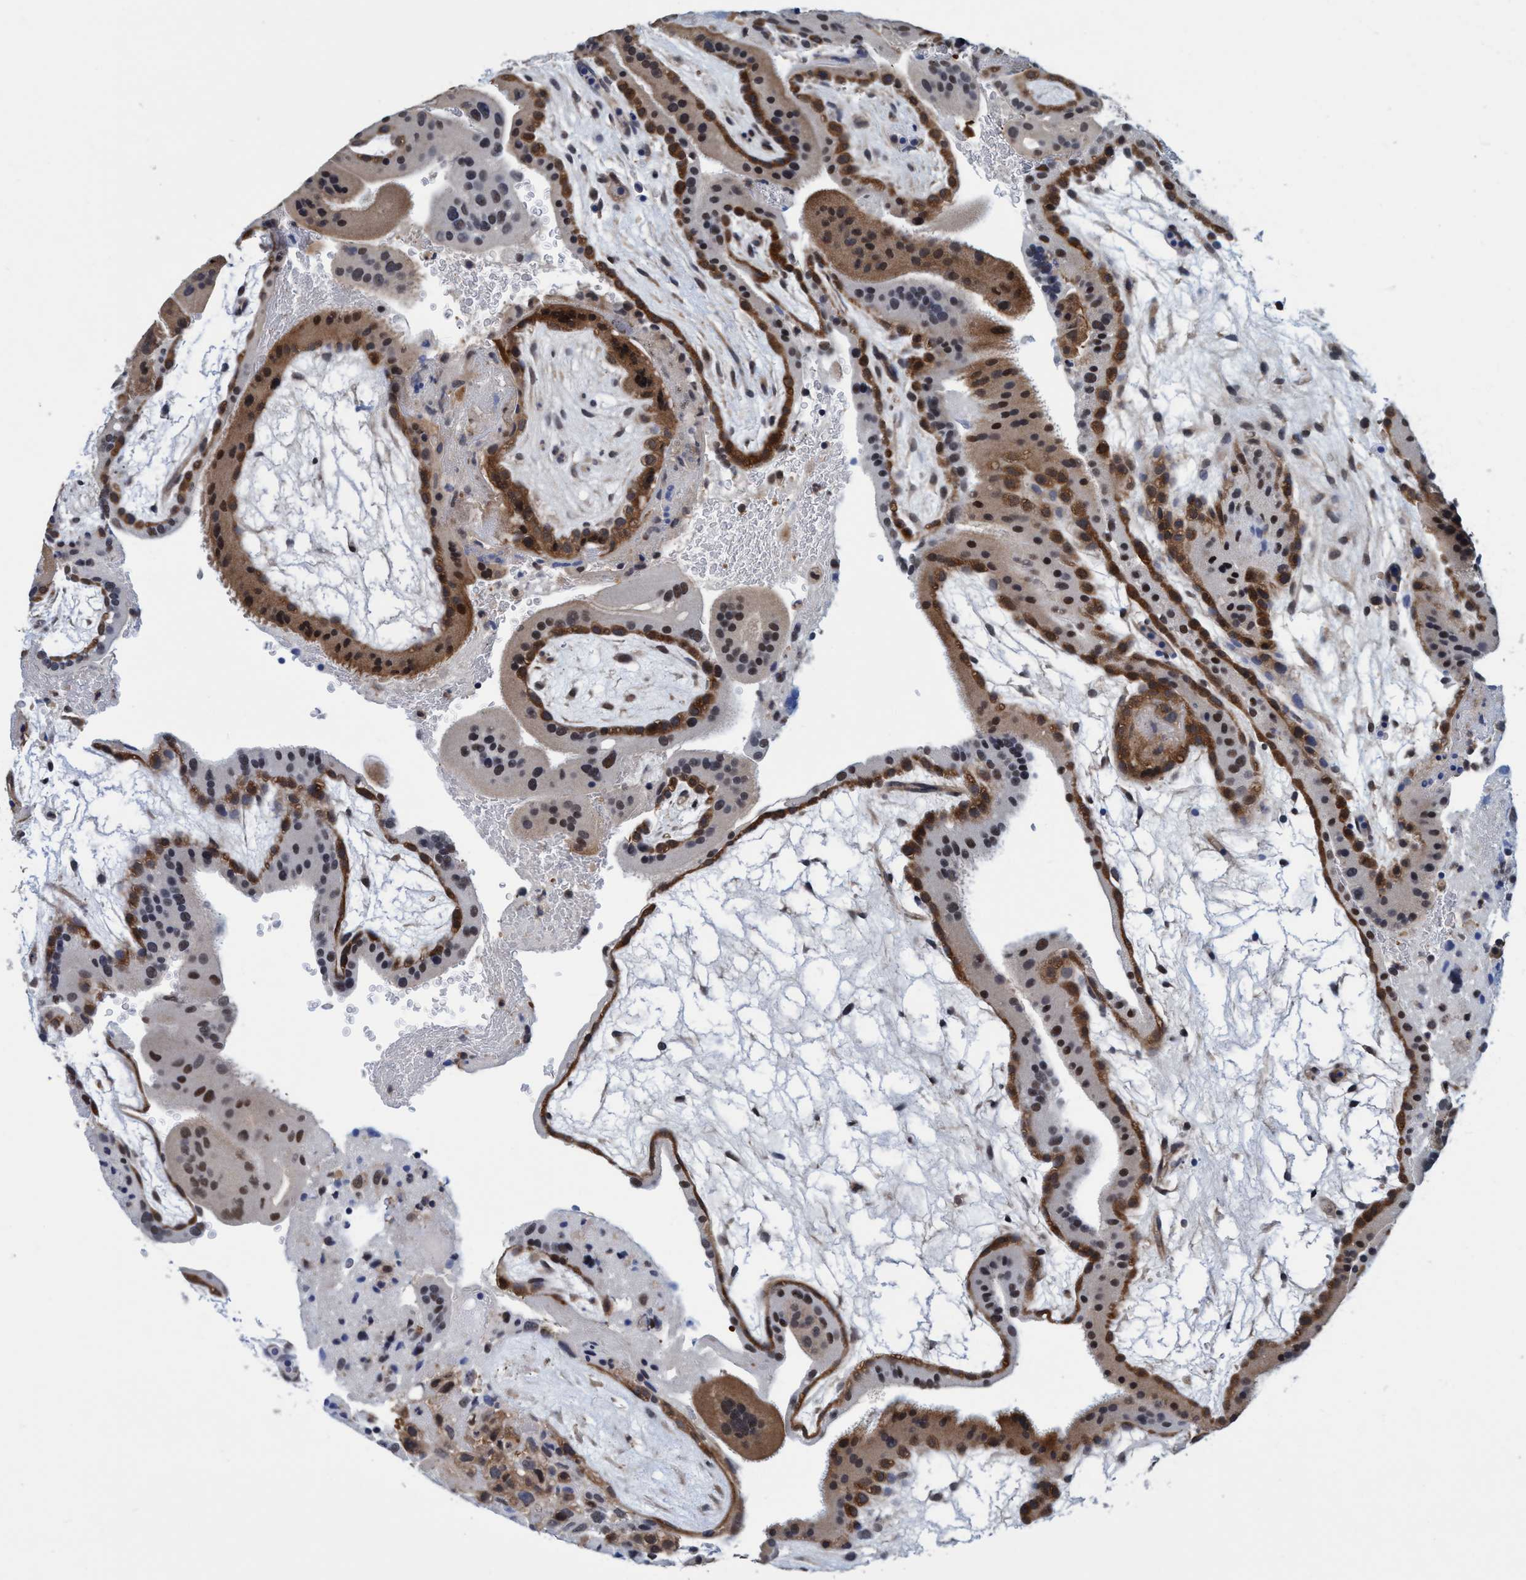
{"staining": {"intensity": "moderate", "quantity": ">75%", "location": "cytoplasmic/membranous,nuclear"}, "tissue": "placenta", "cell_type": "Trophoblastic cells", "image_type": "normal", "snomed": [{"axis": "morphology", "description": "Normal tissue, NOS"}, {"axis": "topography", "description": "Placenta"}], "caption": "High-magnification brightfield microscopy of unremarkable placenta stained with DAB (3,3'-diaminobenzidine) (brown) and counterstained with hematoxylin (blue). trophoblastic cells exhibit moderate cytoplasmic/membranous,nuclear positivity is appreciated in approximately>75% of cells.", "gene": "PSMD12", "patient": {"sex": "female", "age": 19}}